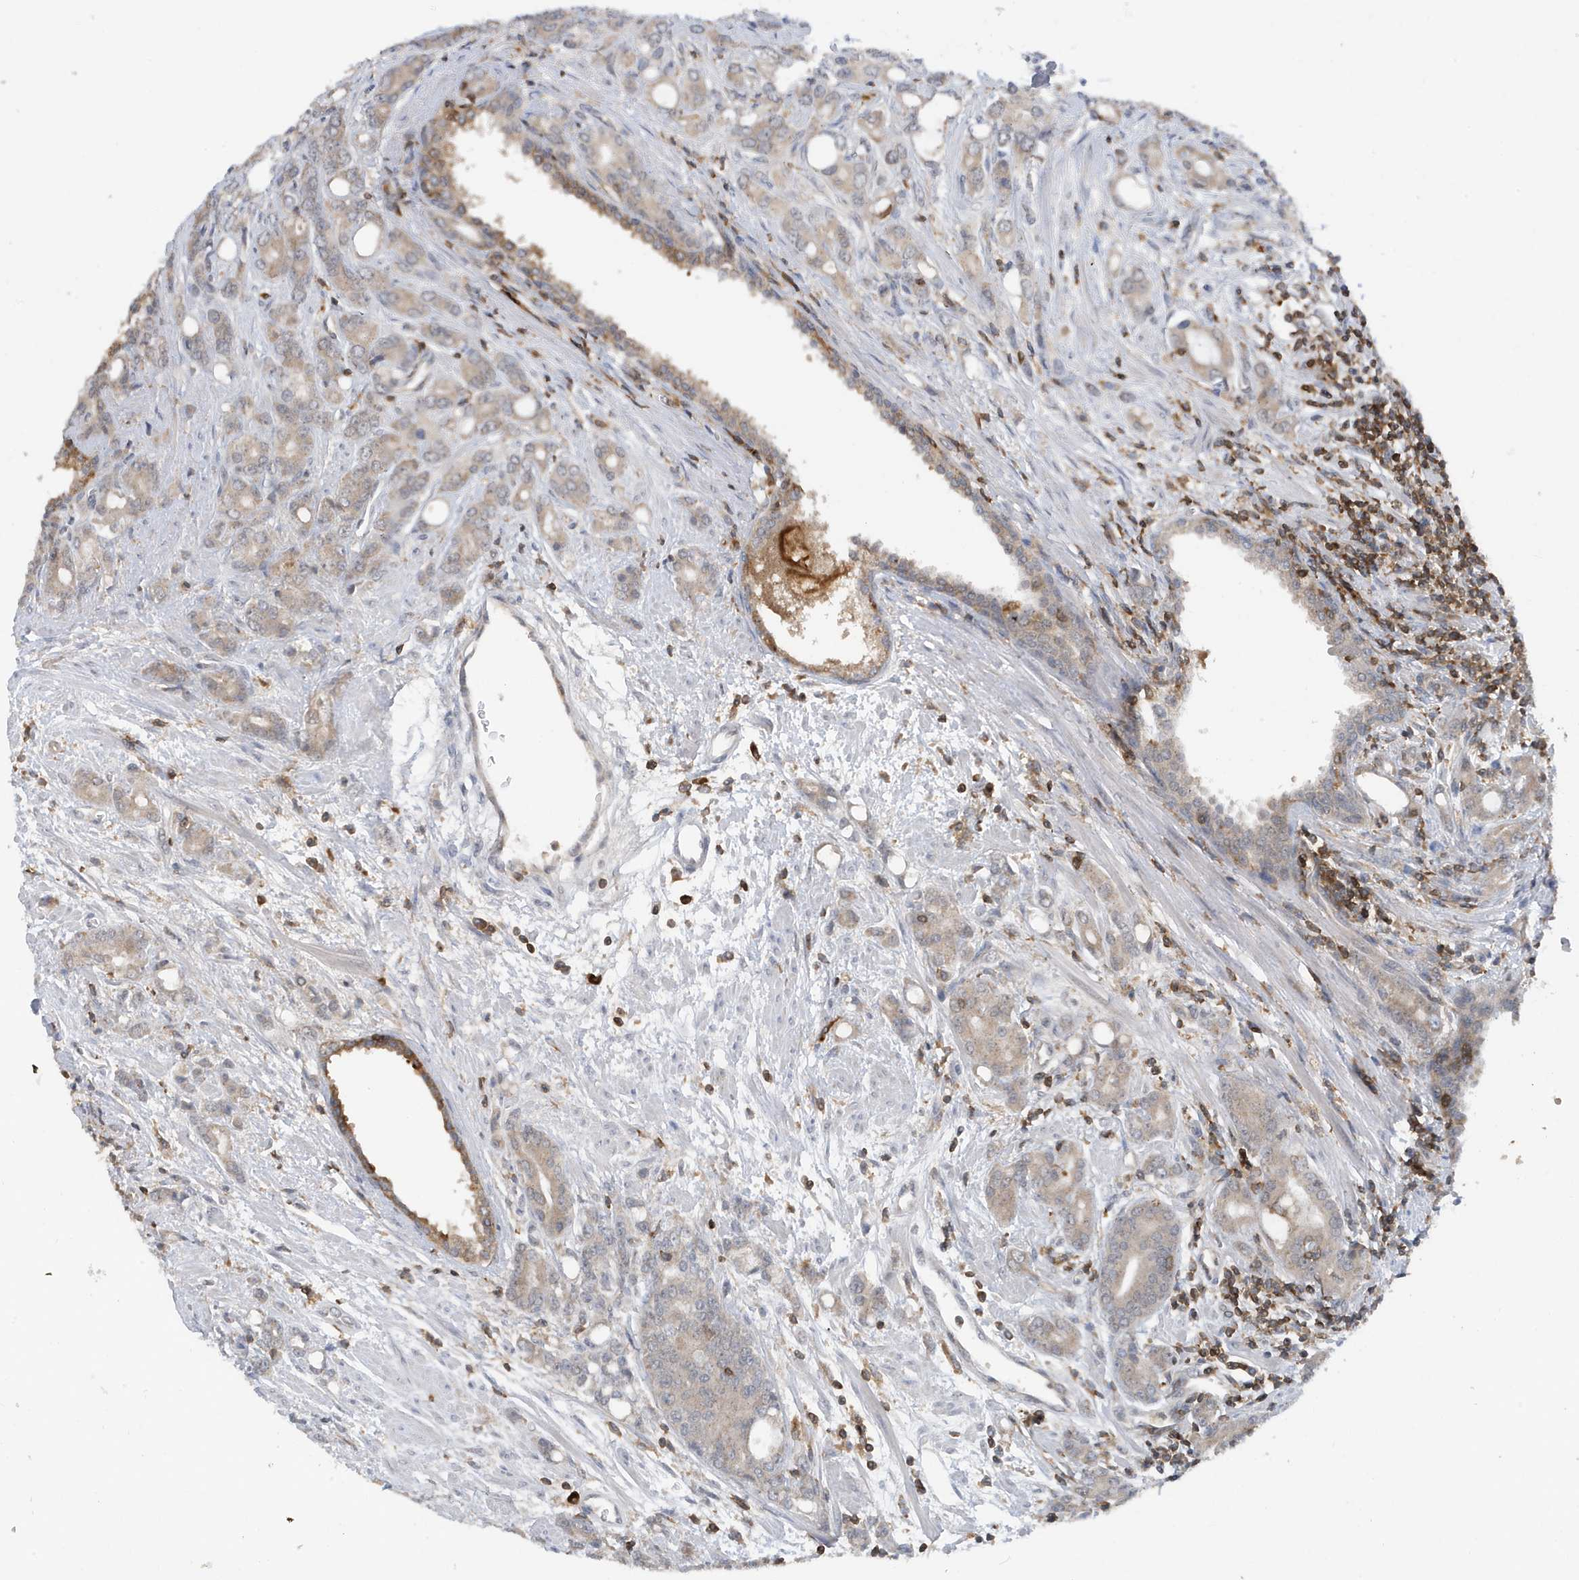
{"staining": {"intensity": "weak", "quantity": "<25%", "location": "cytoplasmic/membranous"}, "tissue": "prostate cancer", "cell_type": "Tumor cells", "image_type": "cancer", "snomed": [{"axis": "morphology", "description": "Adenocarcinoma, High grade"}, {"axis": "topography", "description": "Prostate"}], "caption": "This photomicrograph is of adenocarcinoma (high-grade) (prostate) stained with immunohistochemistry to label a protein in brown with the nuclei are counter-stained blue. There is no staining in tumor cells. (DAB (3,3'-diaminobenzidine) IHC visualized using brightfield microscopy, high magnification).", "gene": "NSUN3", "patient": {"sex": "male", "age": 62}}